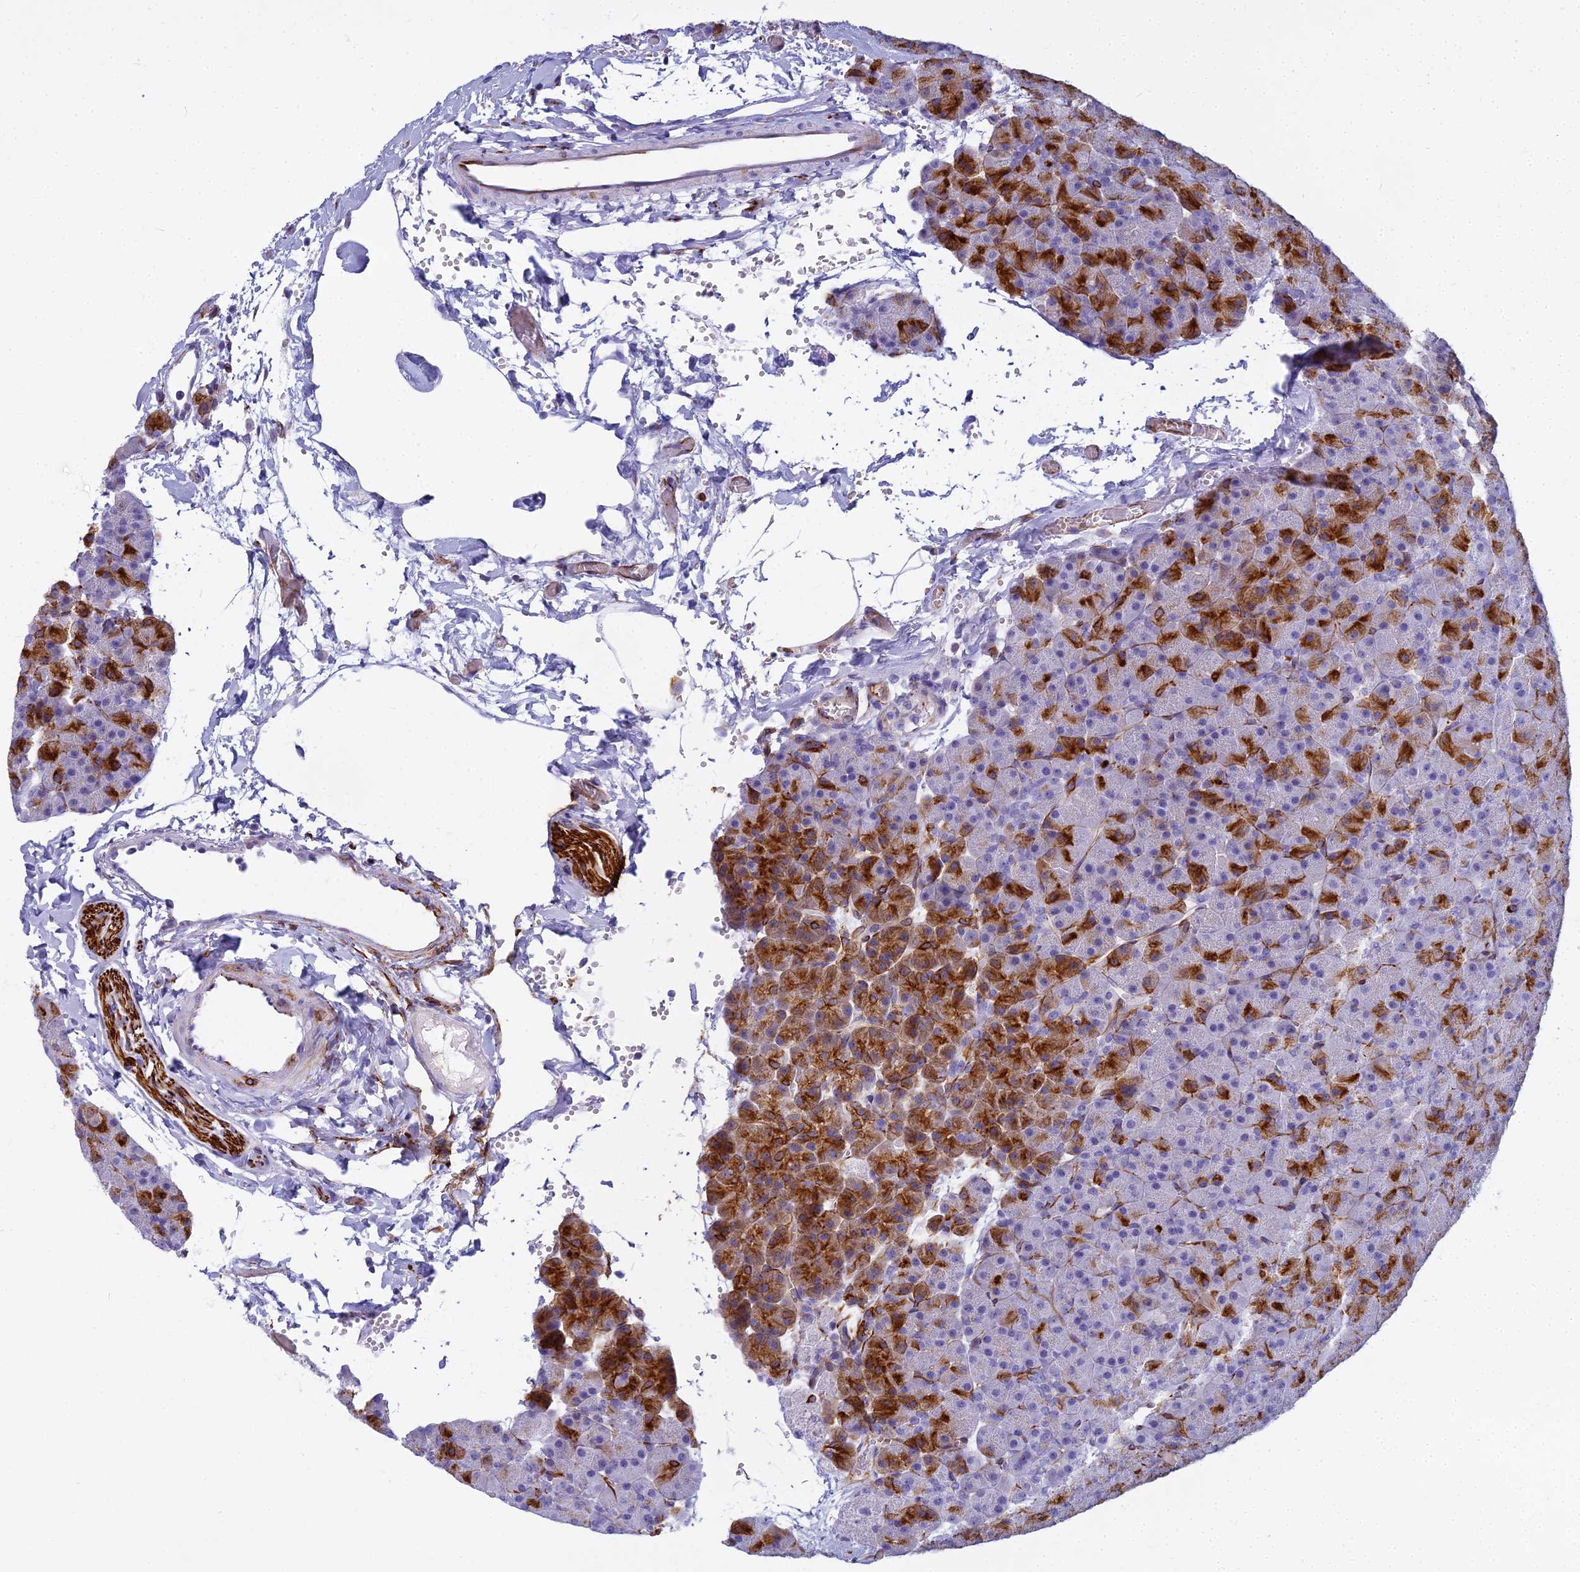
{"staining": {"intensity": "strong", "quantity": "25%-75%", "location": "cytoplasmic/membranous"}, "tissue": "pancreas", "cell_type": "Exocrine glandular cells", "image_type": "normal", "snomed": [{"axis": "morphology", "description": "Normal tissue, NOS"}, {"axis": "topography", "description": "Pancreas"}], "caption": "Immunohistochemical staining of benign pancreas reveals 25%-75% levels of strong cytoplasmic/membranous protein expression in approximately 25%-75% of exocrine glandular cells. (DAB (3,3'-diaminobenzidine) IHC, brown staining for protein, blue staining for nuclei).", "gene": "ENSG00000265118", "patient": {"sex": "male", "age": 36}}